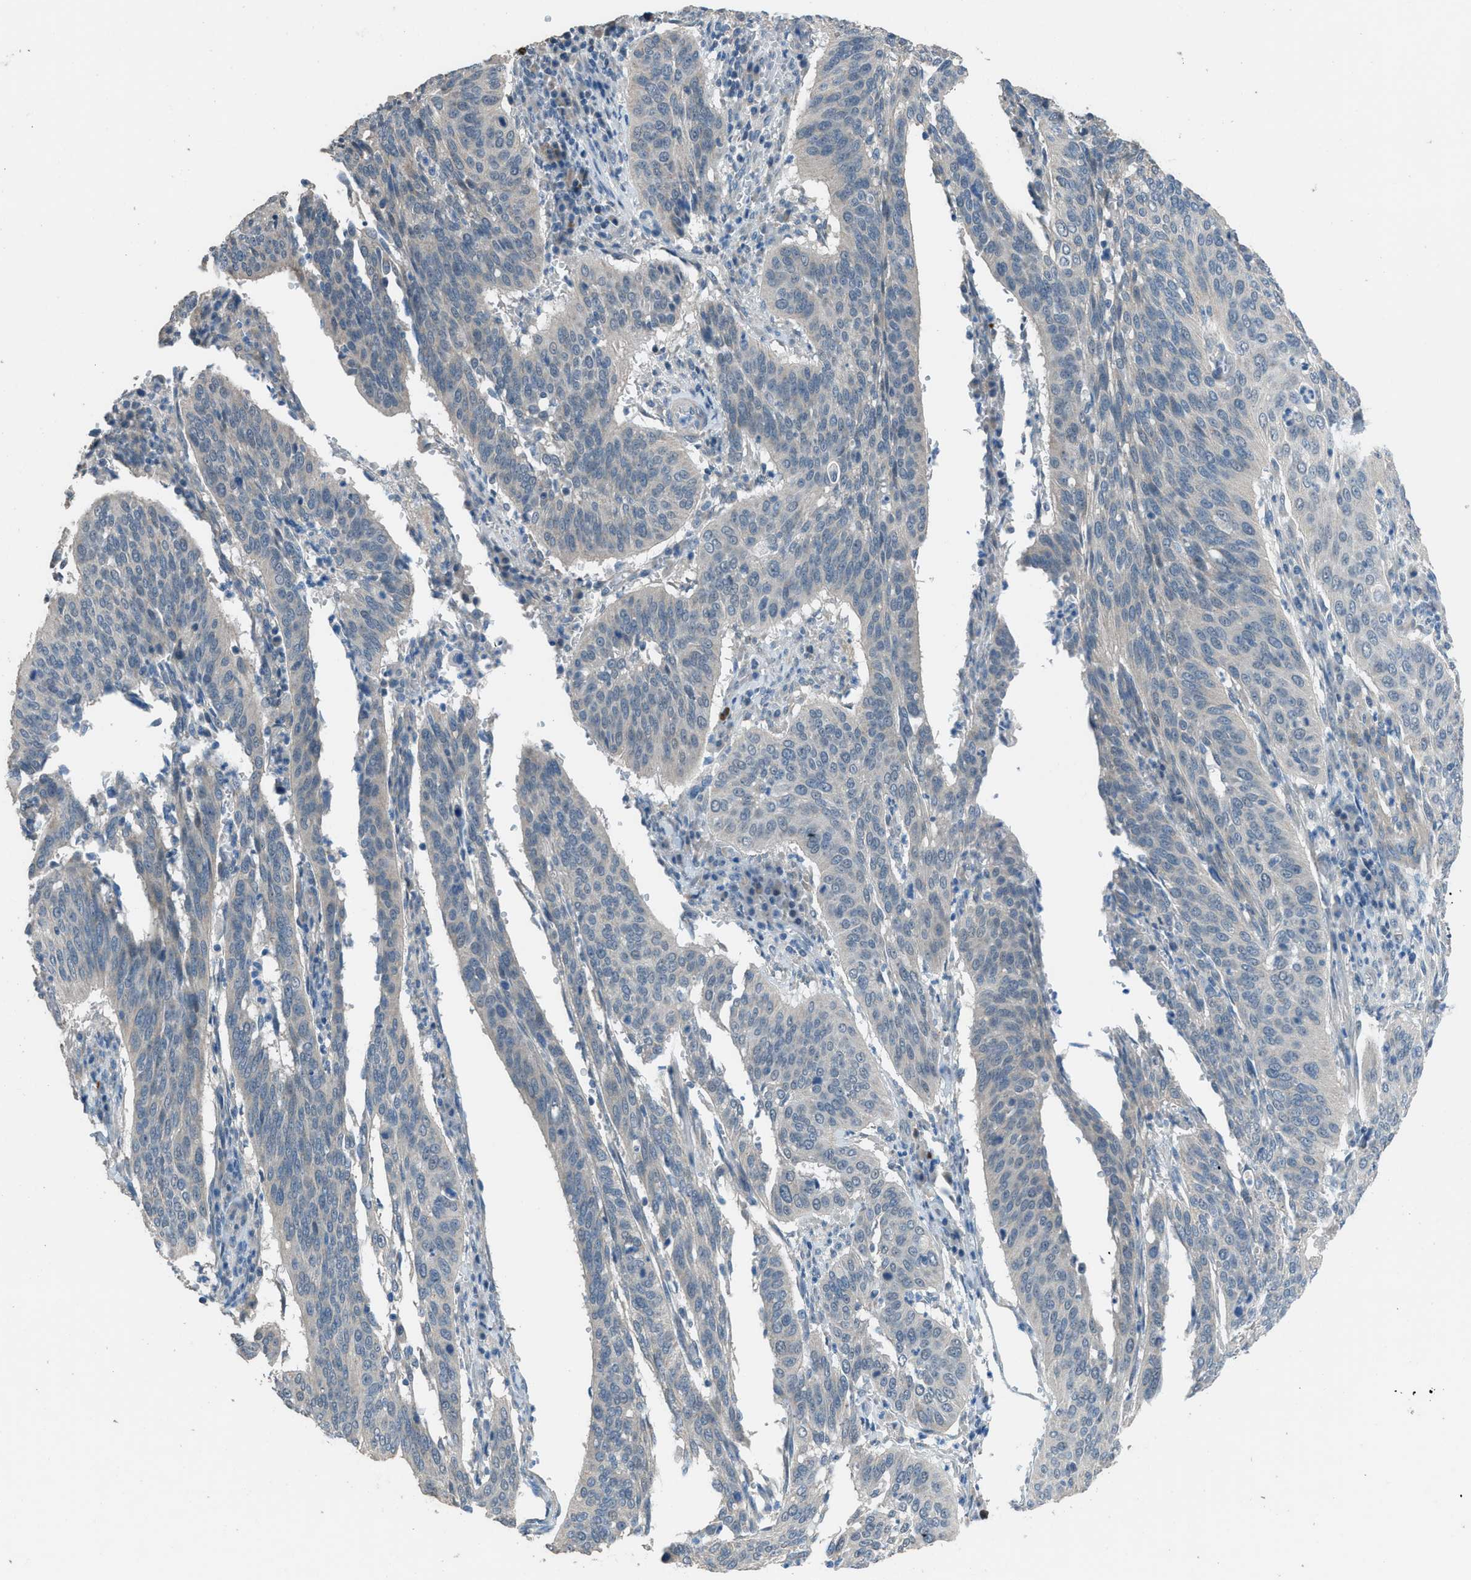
{"staining": {"intensity": "weak", "quantity": "<25%", "location": "cytoplasmic/membranous"}, "tissue": "cervical cancer", "cell_type": "Tumor cells", "image_type": "cancer", "snomed": [{"axis": "morphology", "description": "Normal tissue, NOS"}, {"axis": "morphology", "description": "Squamous cell carcinoma, NOS"}, {"axis": "topography", "description": "Cervix"}], "caption": "This is a photomicrograph of immunohistochemistry (IHC) staining of cervical squamous cell carcinoma, which shows no positivity in tumor cells. (DAB immunohistochemistry (IHC), high magnification).", "gene": "TIMD4", "patient": {"sex": "female", "age": 39}}